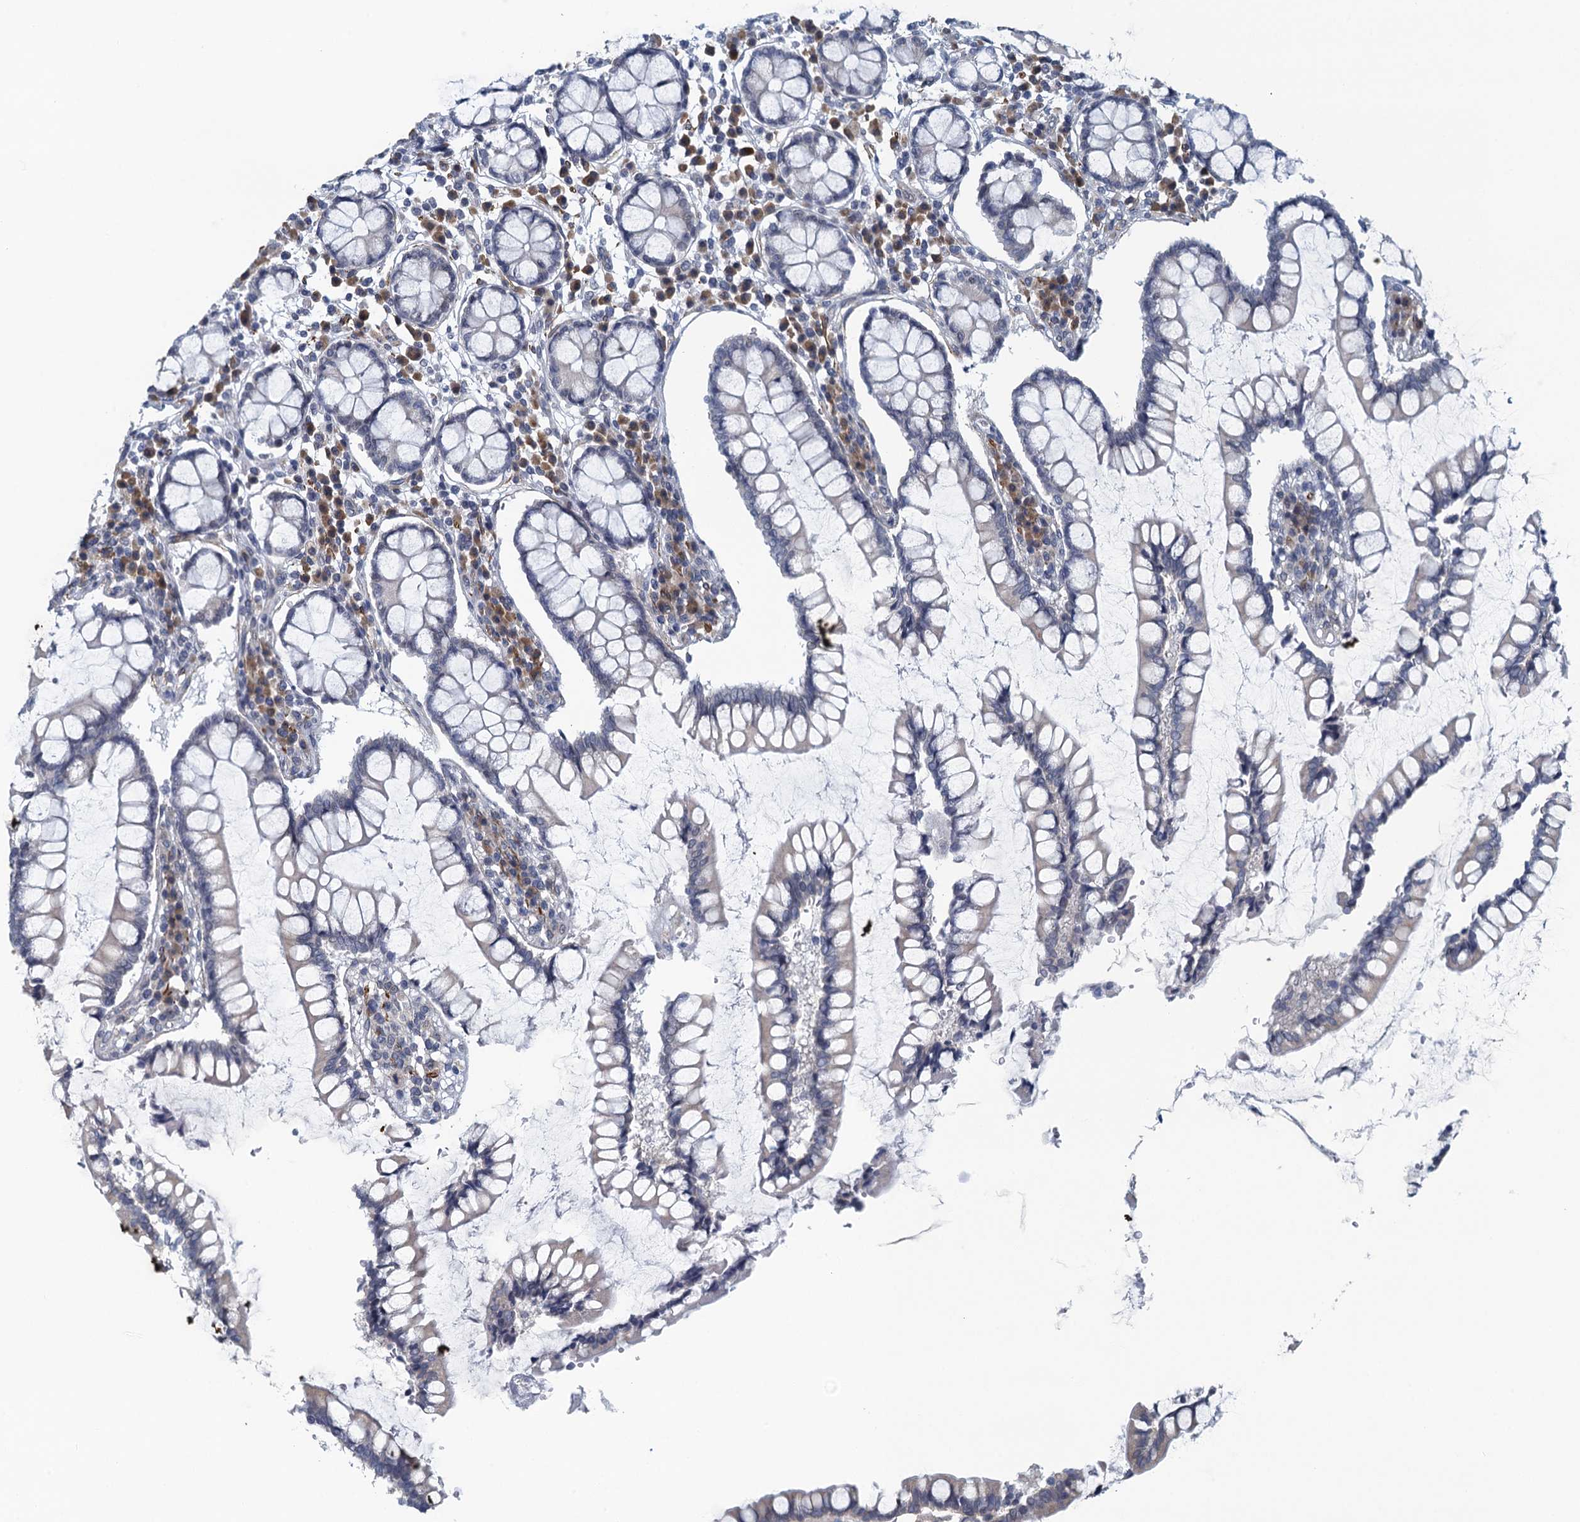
{"staining": {"intensity": "moderate", "quantity": "25%-75%", "location": "cytoplasmic/membranous"}, "tissue": "colon", "cell_type": "Endothelial cells", "image_type": "normal", "snomed": [{"axis": "morphology", "description": "Normal tissue, NOS"}, {"axis": "topography", "description": "Colon"}], "caption": "This image demonstrates normal colon stained with immunohistochemistry to label a protein in brown. The cytoplasmic/membranous of endothelial cells show moderate positivity for the protein. Nuclei are counter-stained blue.", "gene": "ALG2", "patient": {"sex": "female", "age": 79}}